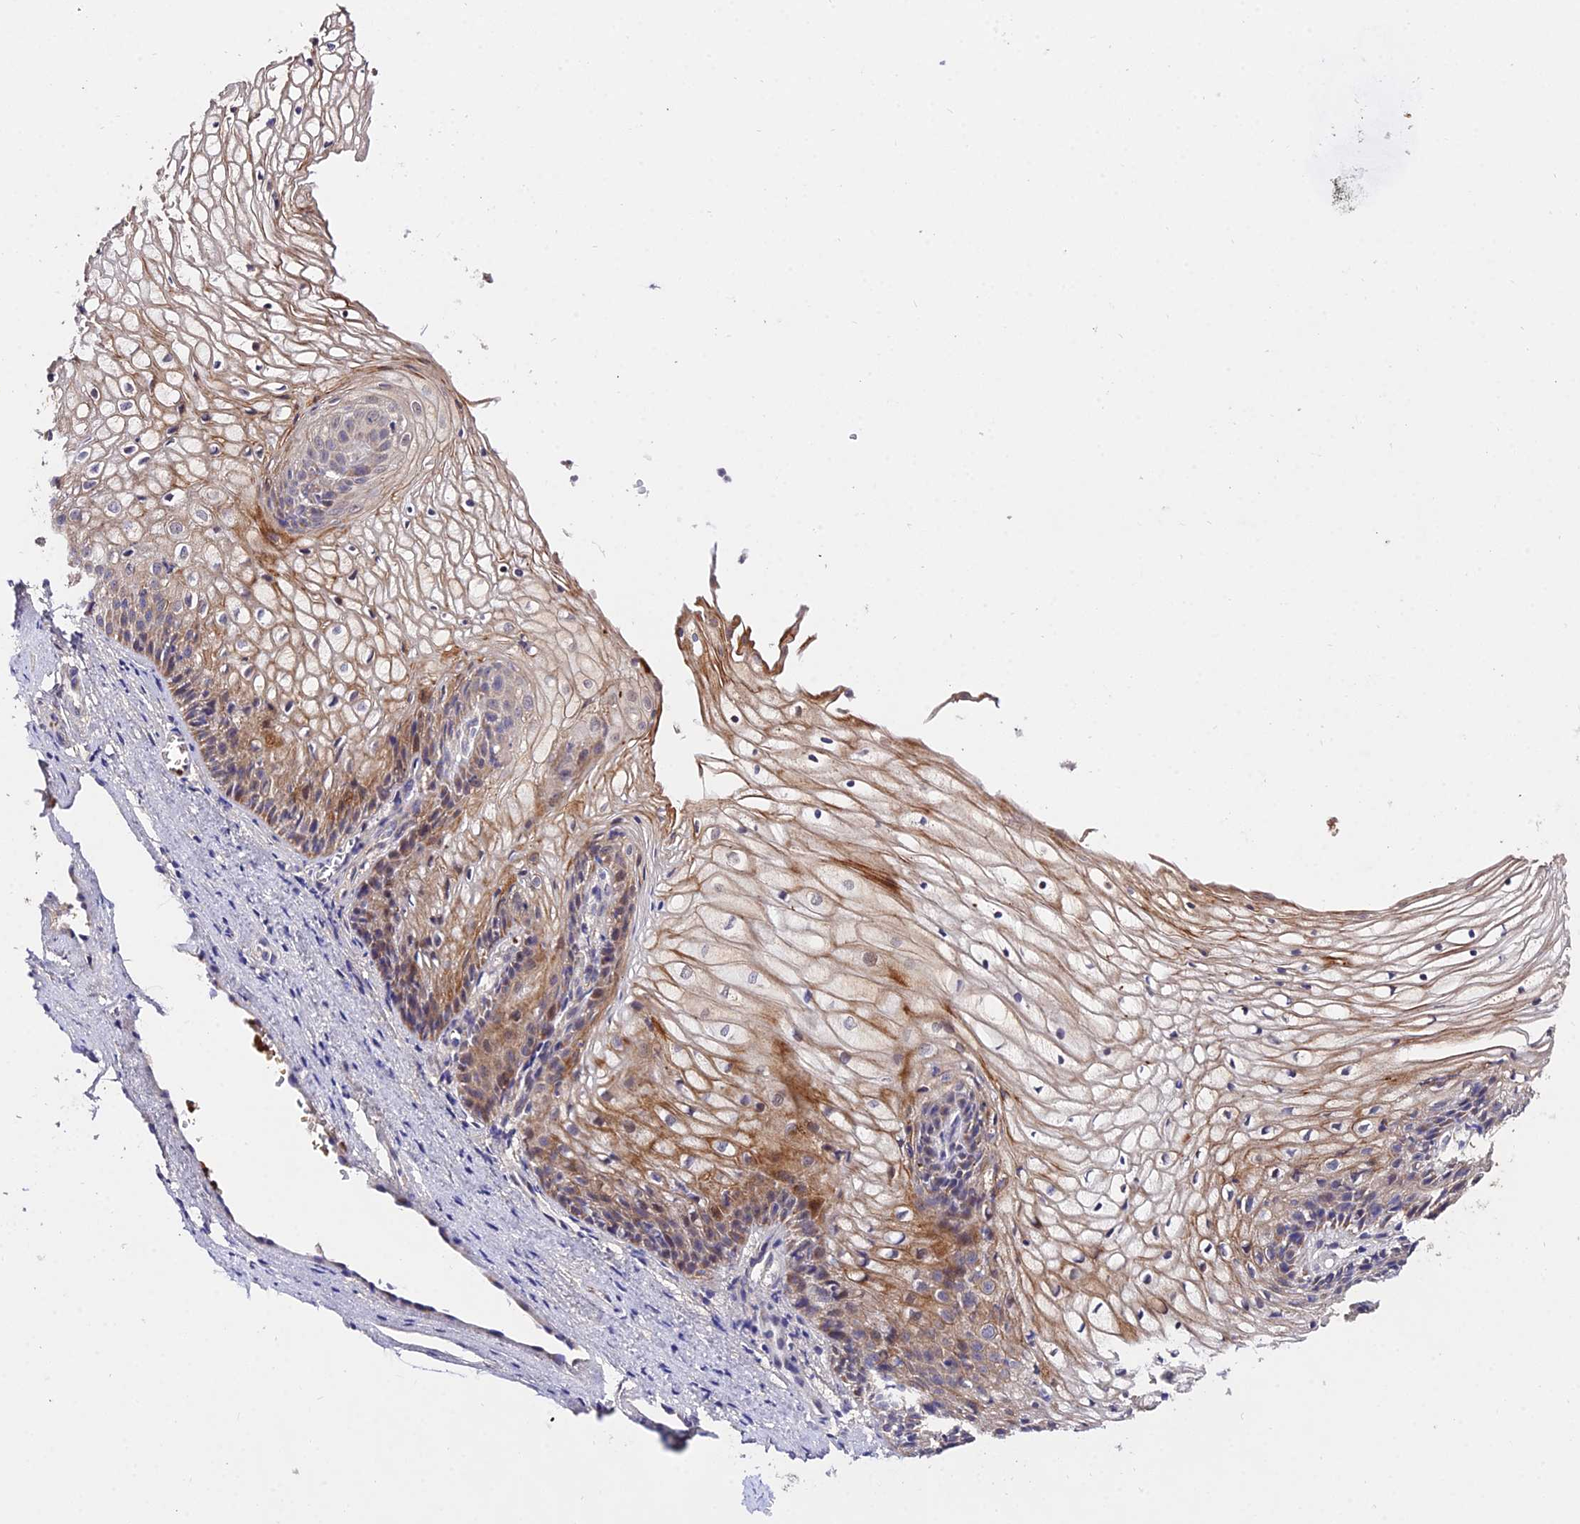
{"staining": {"intensity": "moderate", "quantity": ">75%", "location": "cytoplasmic/membranous"}, "tissue": "vagina", "cell_type": "Squamous epithelial cells", "image_type": "normal", "snomed": [{"axis": "morphology", "description": "Normal tissue, NOS"}, {"axis": "topography", "description": "Vagina"}], "caption": "High-power microscopy captured an immunohistochemistry histopathology image of normal vagina, revealing moderate cytoplasmic/membranous staining in approximately >75% of squamous epithelial cells.", "gene": "WDR5B", "patient": {"sex": "female", "age": 34}}